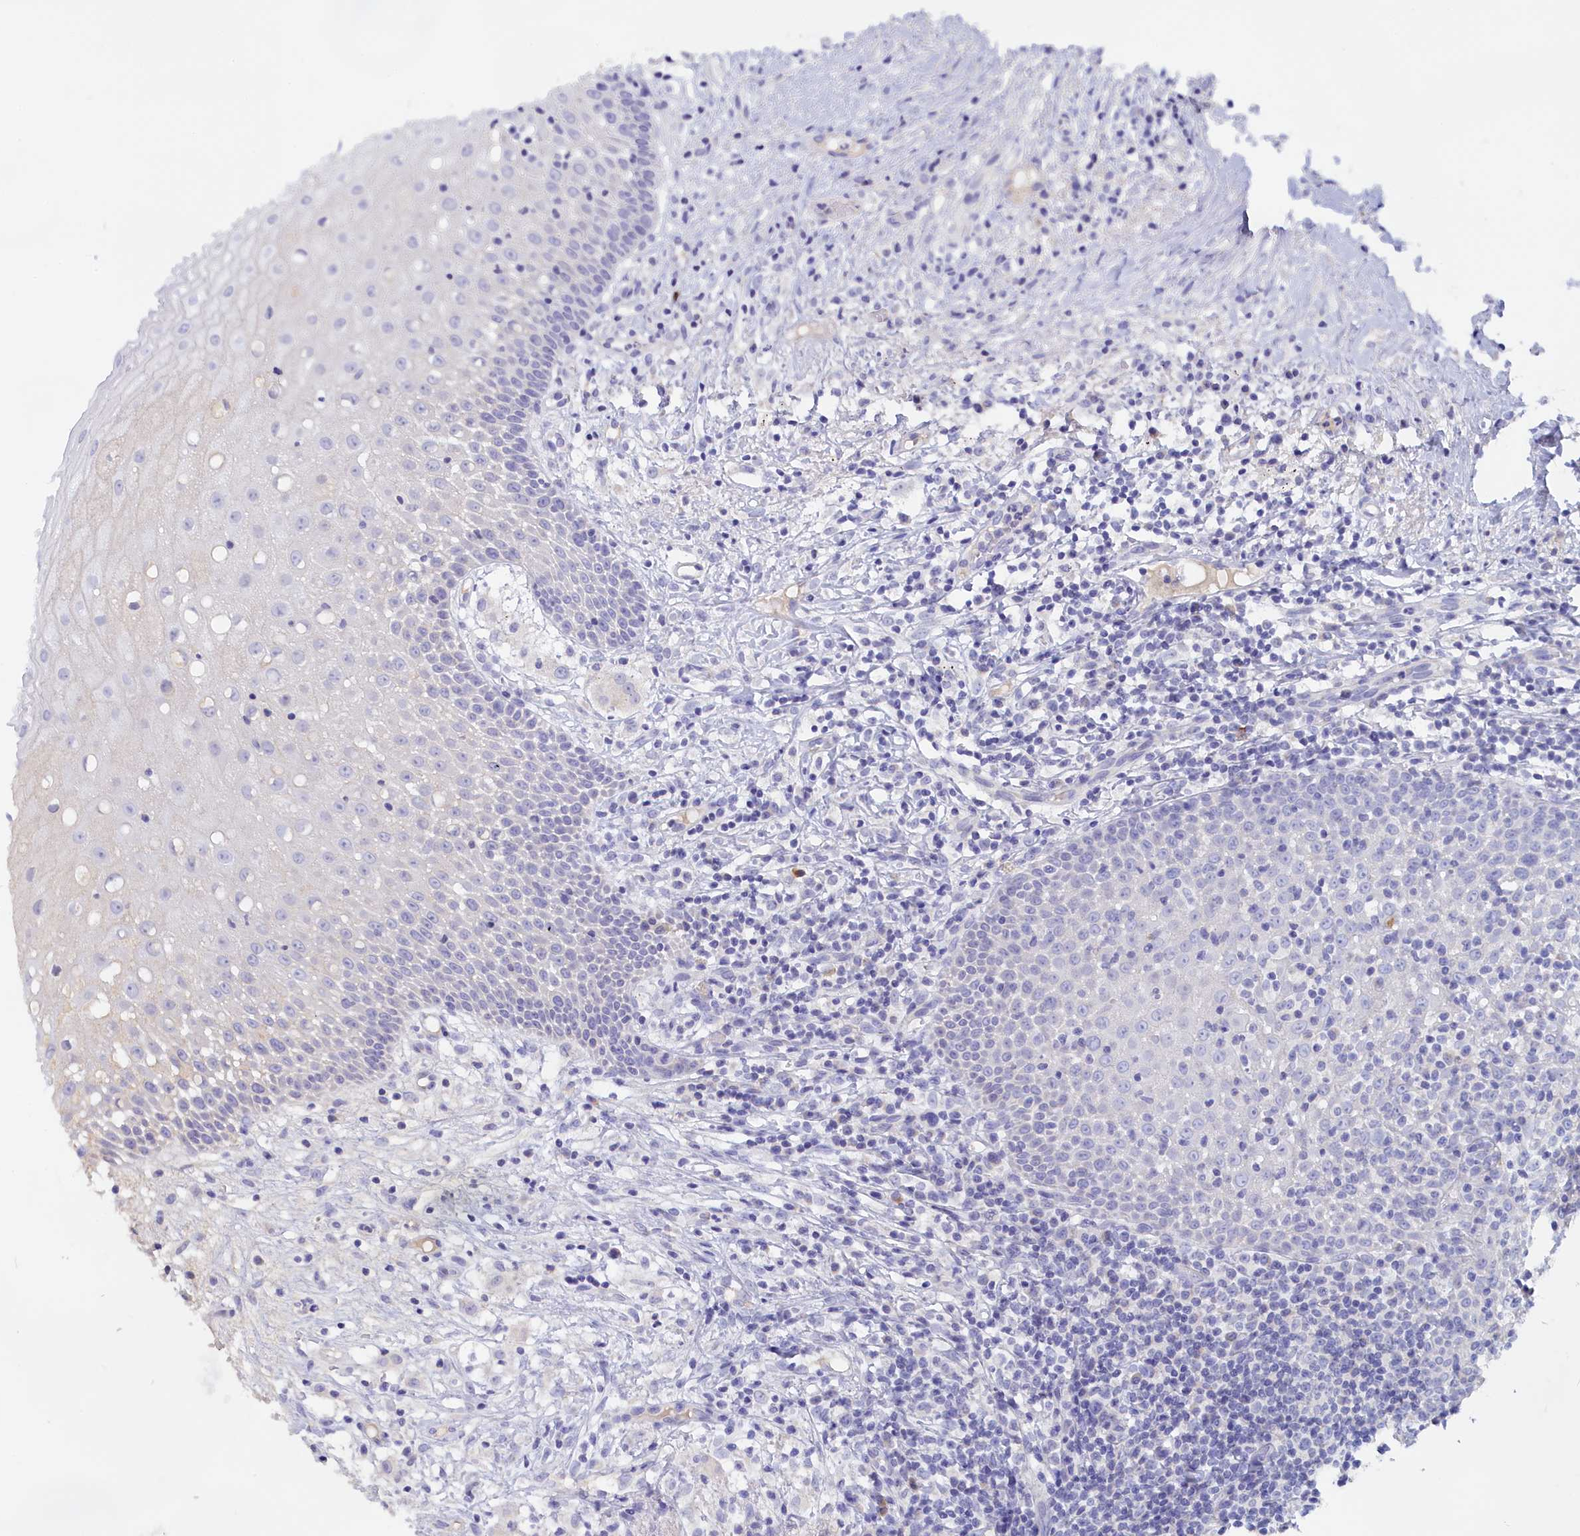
{"staining": {"intensity": "negative", "quantity": "none", "location": "none"}, "tissue": "oral mucosa", "cell_type": "Squamous epithelial cells", "image_type": "normal", "snomed": [{"axis": "morphology", "description": "Normal tissue, NOS"}, {"axis": "topography", "description": "Oral tissue"}], "caption": "Human oral mucosa stained for a protein using immunohistochemistry (IHC) reveals no expression in squamous epithelial cells.", "gene": "ADGRA1", "patient": {"sex": "female", "age": 69}}